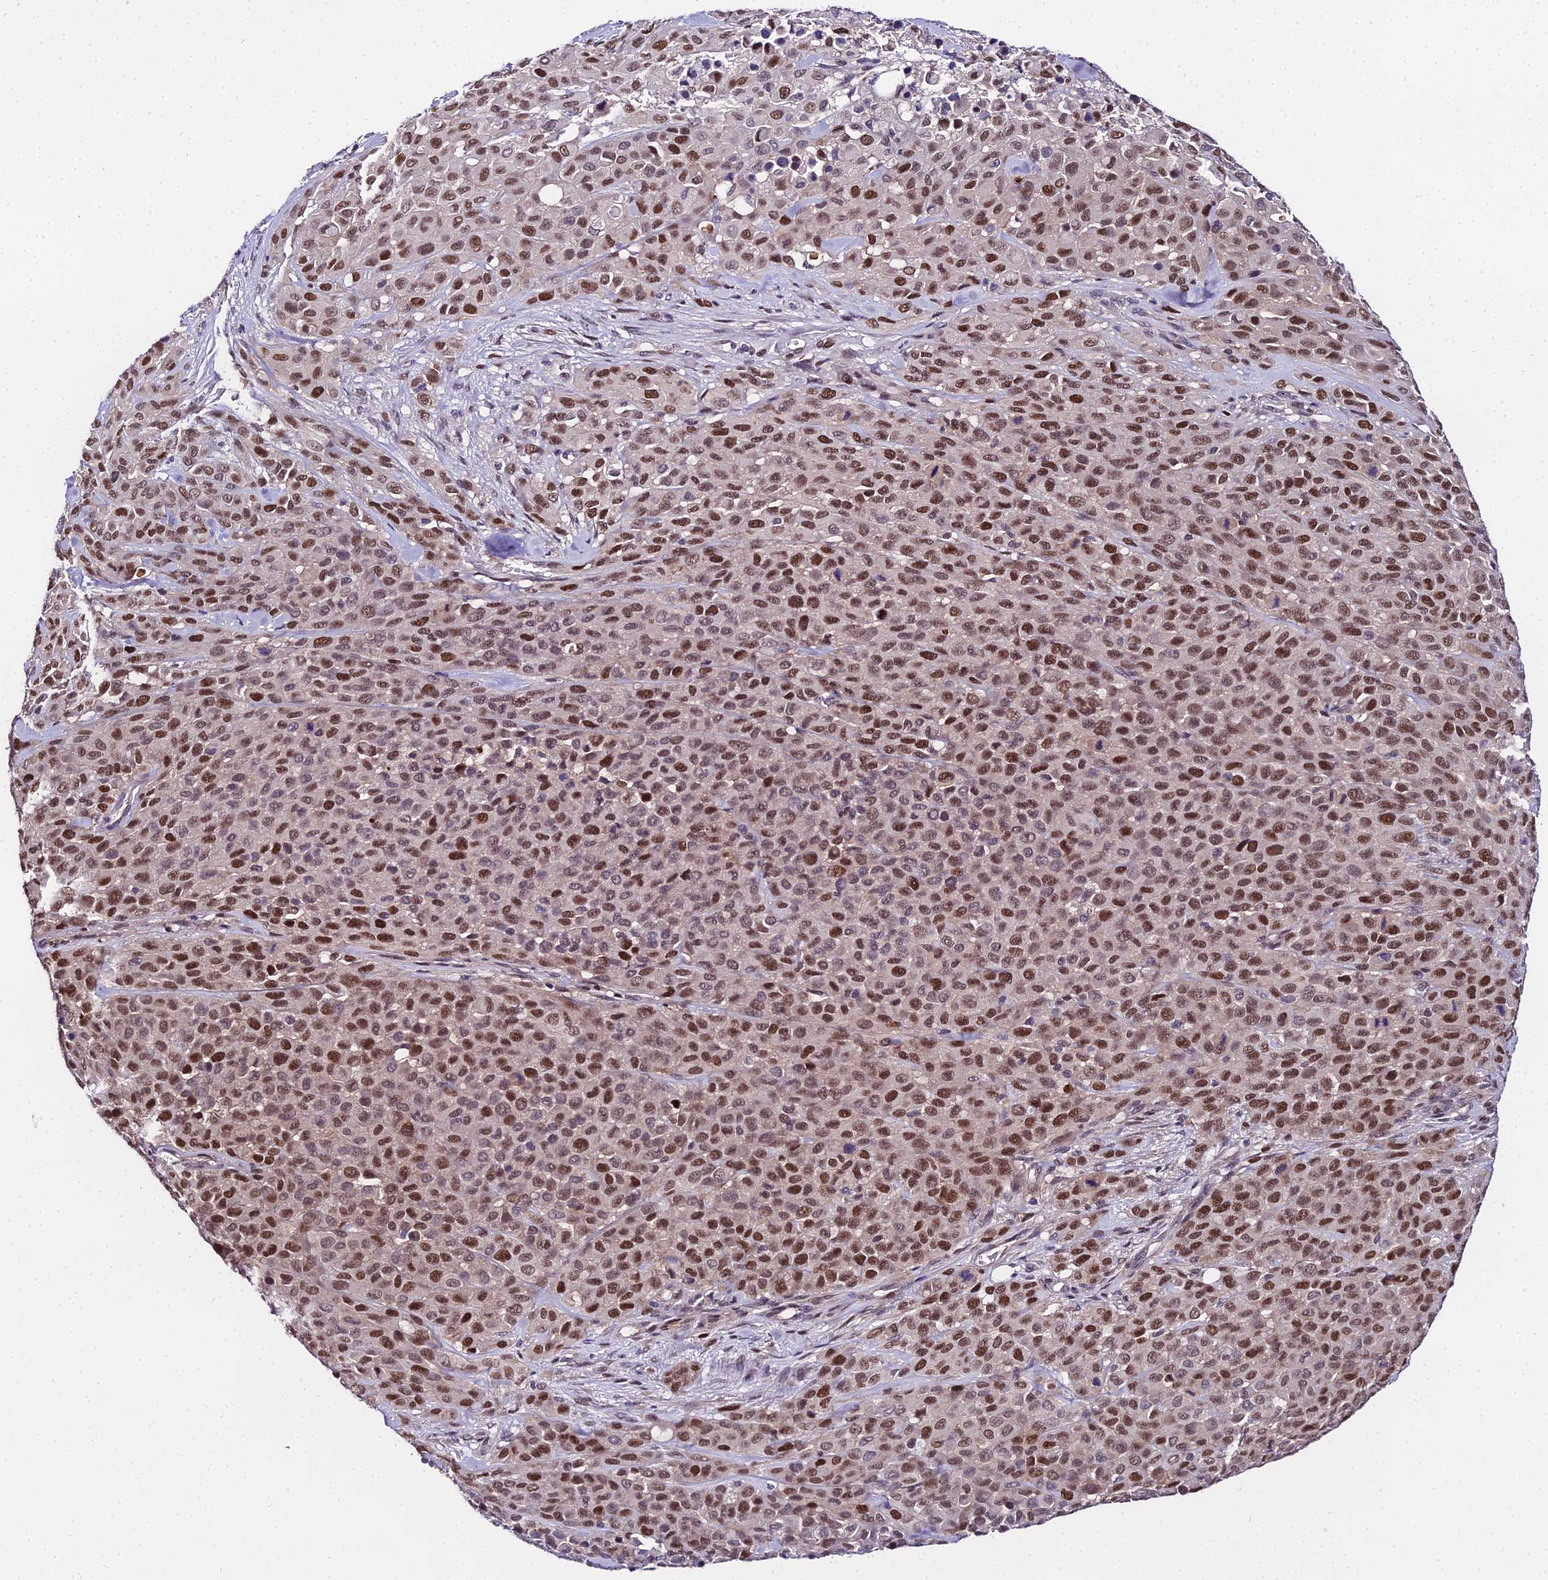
{"staining": {"intensity": "strong", "quantity": ">75%", "location": "nuclear"}, "tissue": "melanoma", "cell_type": "Tumor cells", "image_type": "cancer", "snomed": [{"axis": "morphology", "description": "Malignant melanoma, Metastatic site"}, {"axis": "topography", "description": "Skin"}], "caption": "Strong nuclear protein expression is present in approximately >75% of tumor cells in melanoma.", "gene": "TRIML2", "patient": {"sex": "female", "age": 81}}